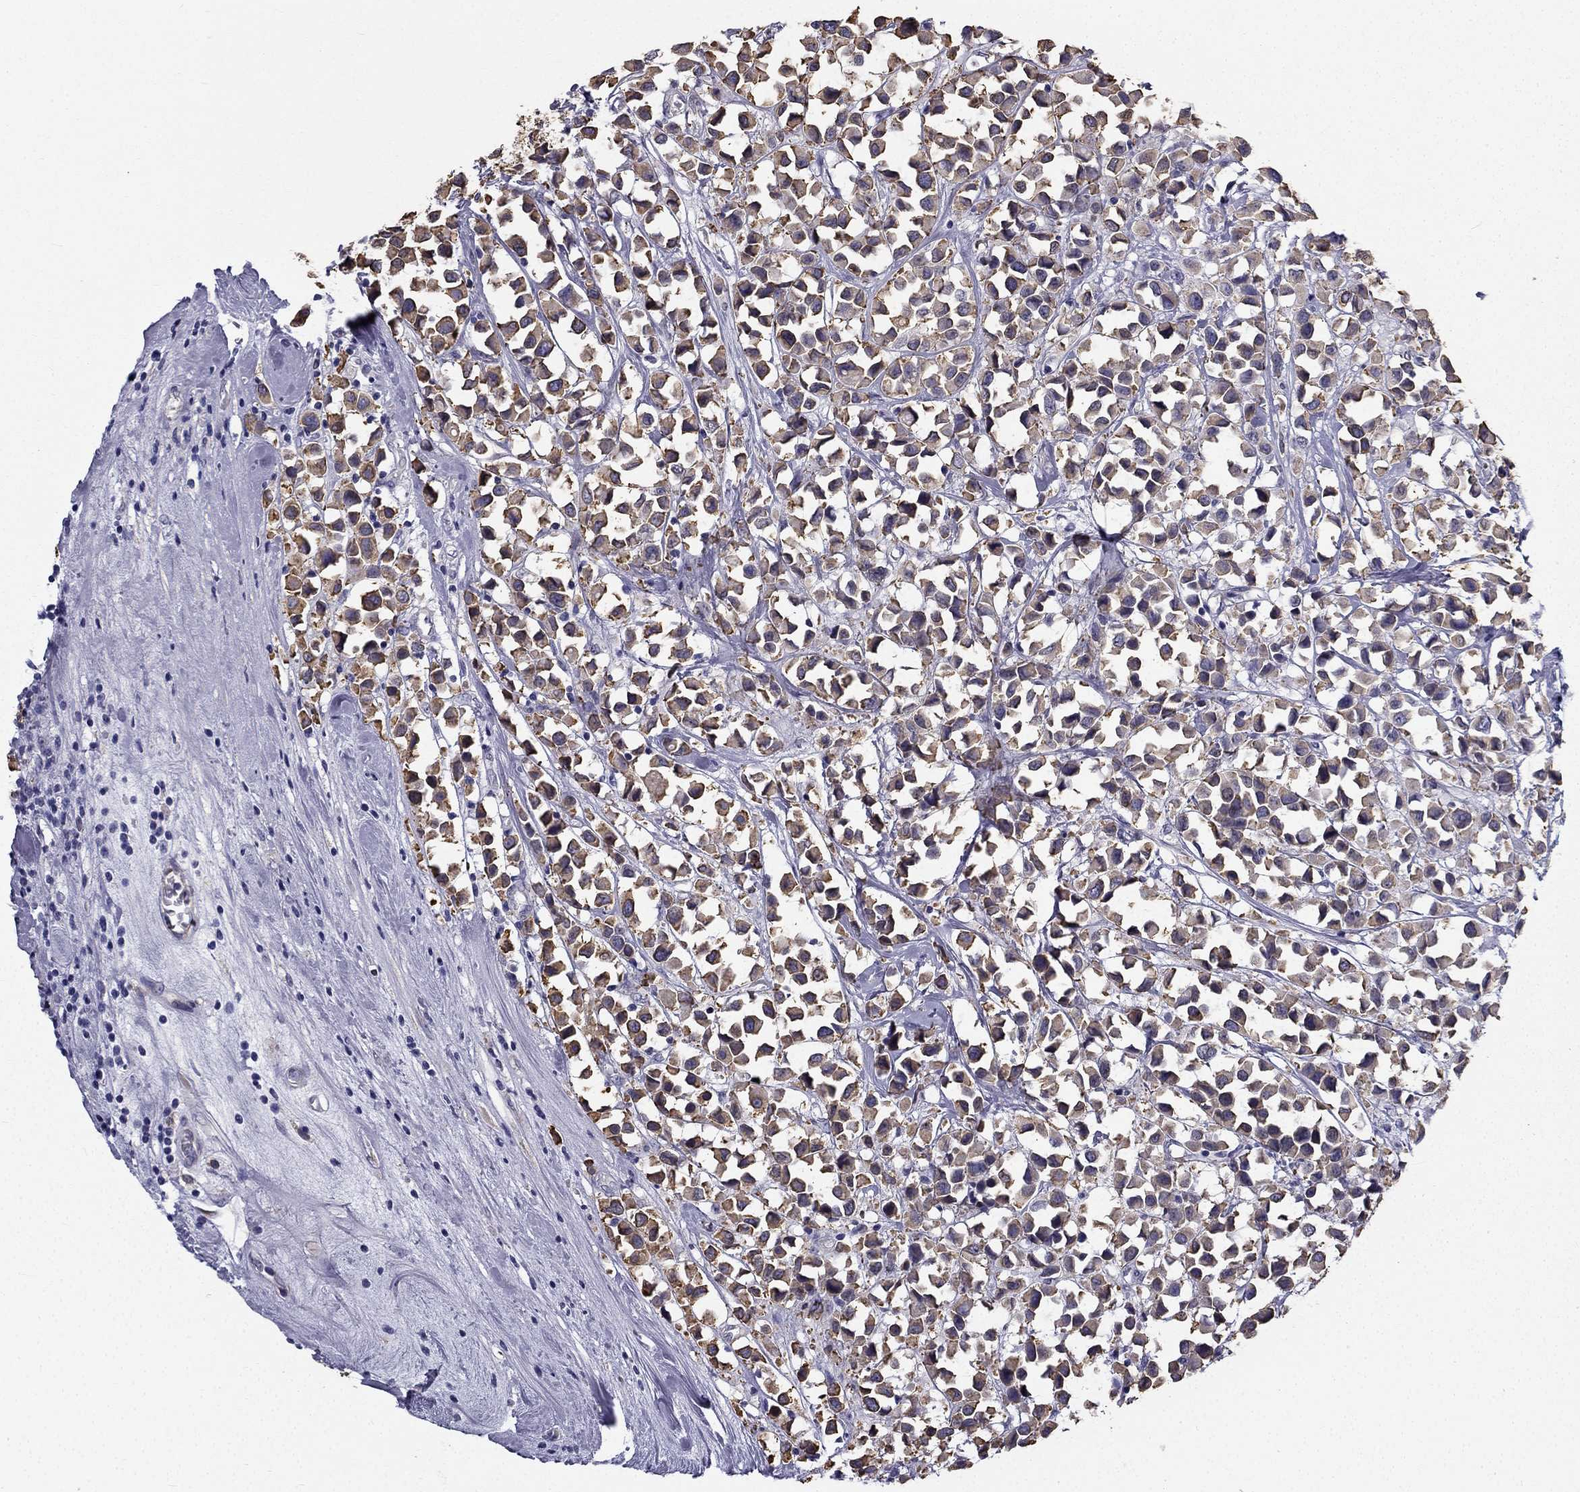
{"staining": {"intensity": "moderate", "quantity": ">75%", "location": "cytoplasmic/membranous"}, "tissue": "breast cancer", "cell_type": "Tumor cells", "image_type": "cancer", "snomed": [{"axis": "morphology", "description": "Duct carcinoma"}, {"axis": "topography", "description": "Breast"}], "caption": "Protein staining by IHC demonstrates moderate cytoplasmic/membranous staining in about >75% of tumor cells in intraductal carcinoma (breast). The protein is shown in brown color, while the nuclei are stained blue.", "gene": "CCDC40", "patient": {"sex": "female", "age": 61}}